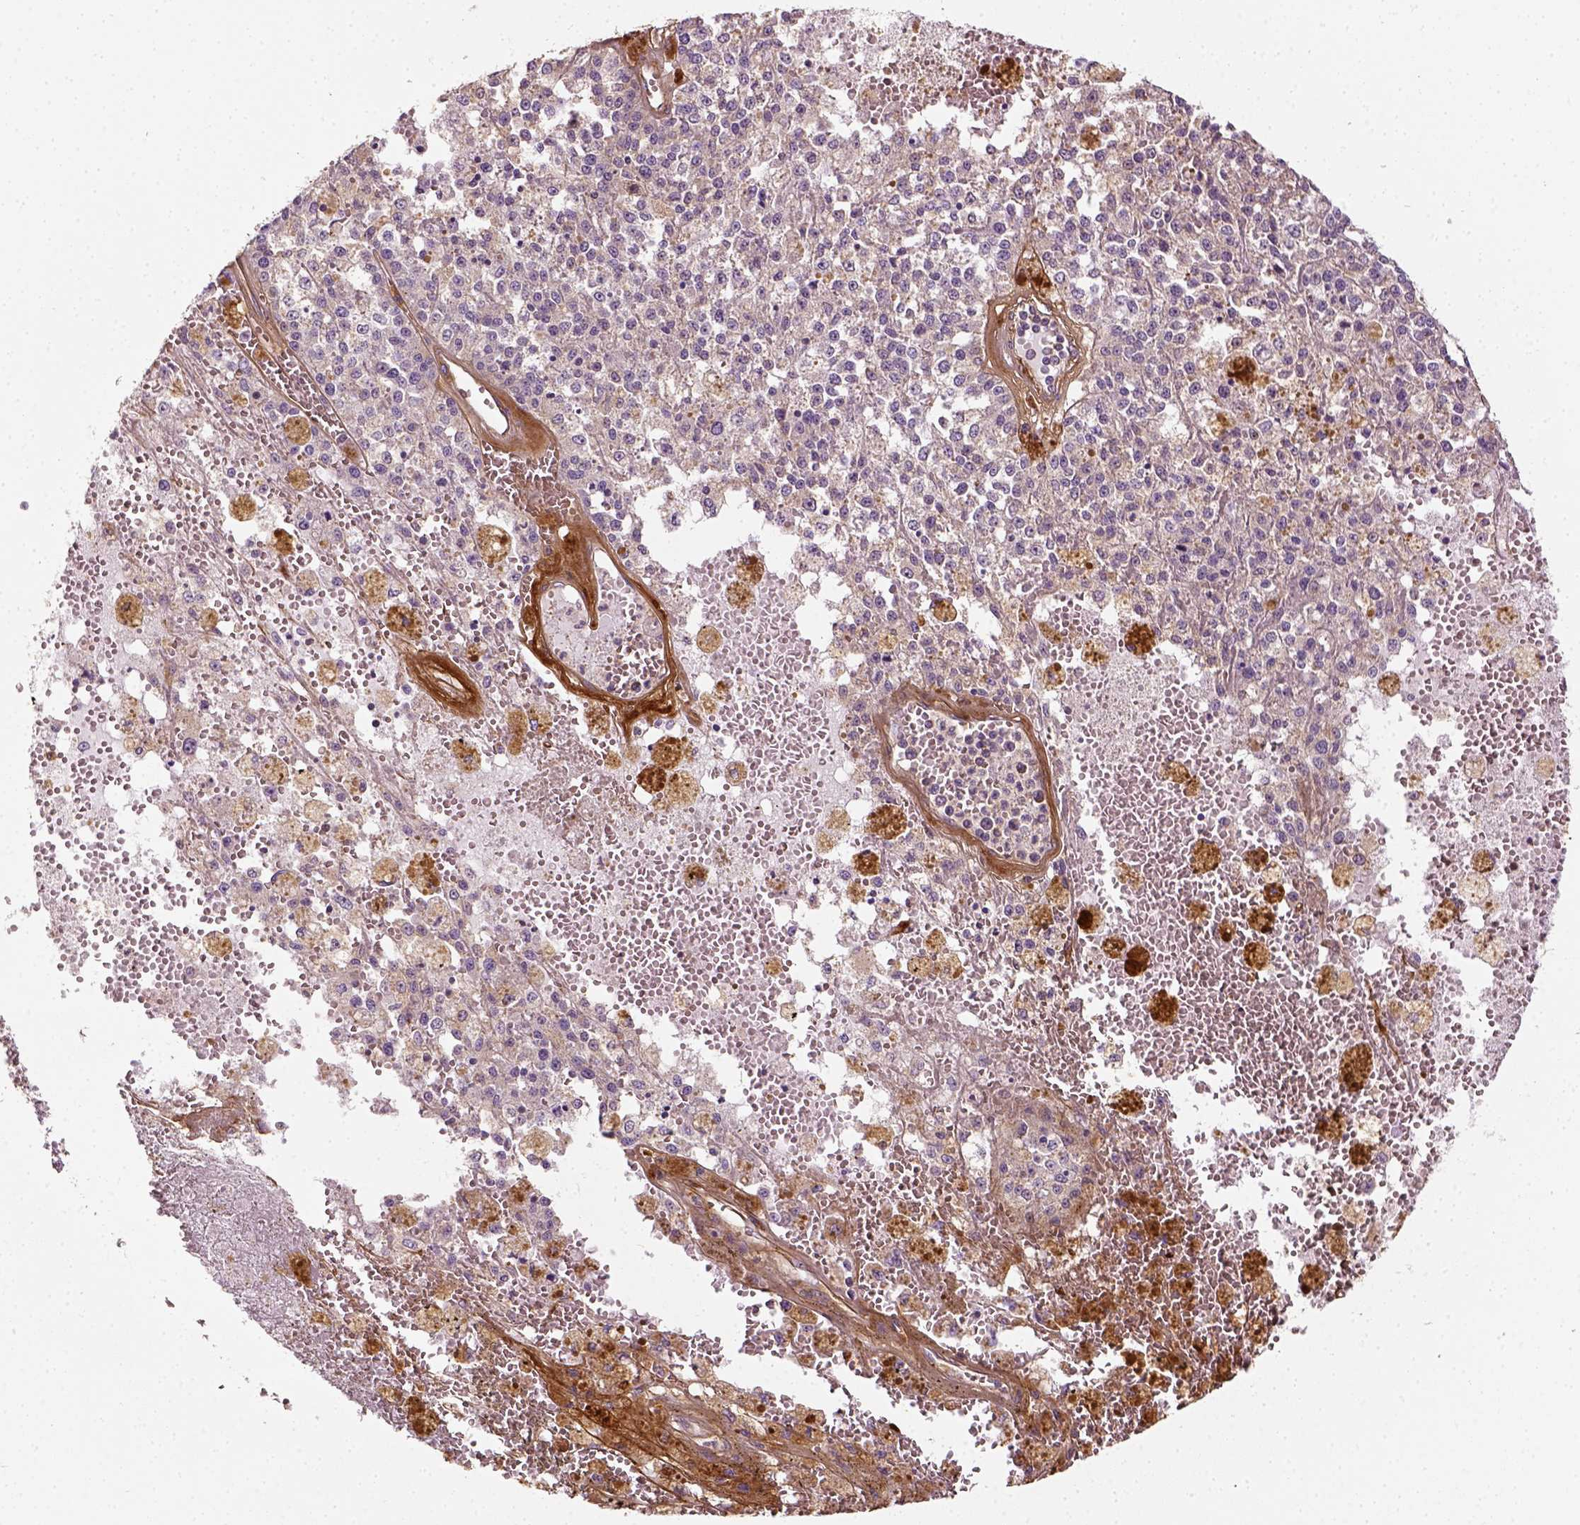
{"staining": {"intensity": "negative", "quantity": "none", "location": "none"}, "tissue": "melanoma", "cell_type": "Tumor cells", "image_type": "cancer", "snomed": [{"axis": "morphology", "description": "Malignant melanoma, Metastatic site"}, {"axis": "topography", "description": "Lymph node"}], "caption": "Tumor cells show no significant positivity in melanoma. (Immunohistochemistry, brightfield microscopy, high magnification).", "gene": "COL6A2", "patient": {"sex": "female", "age": 64}}